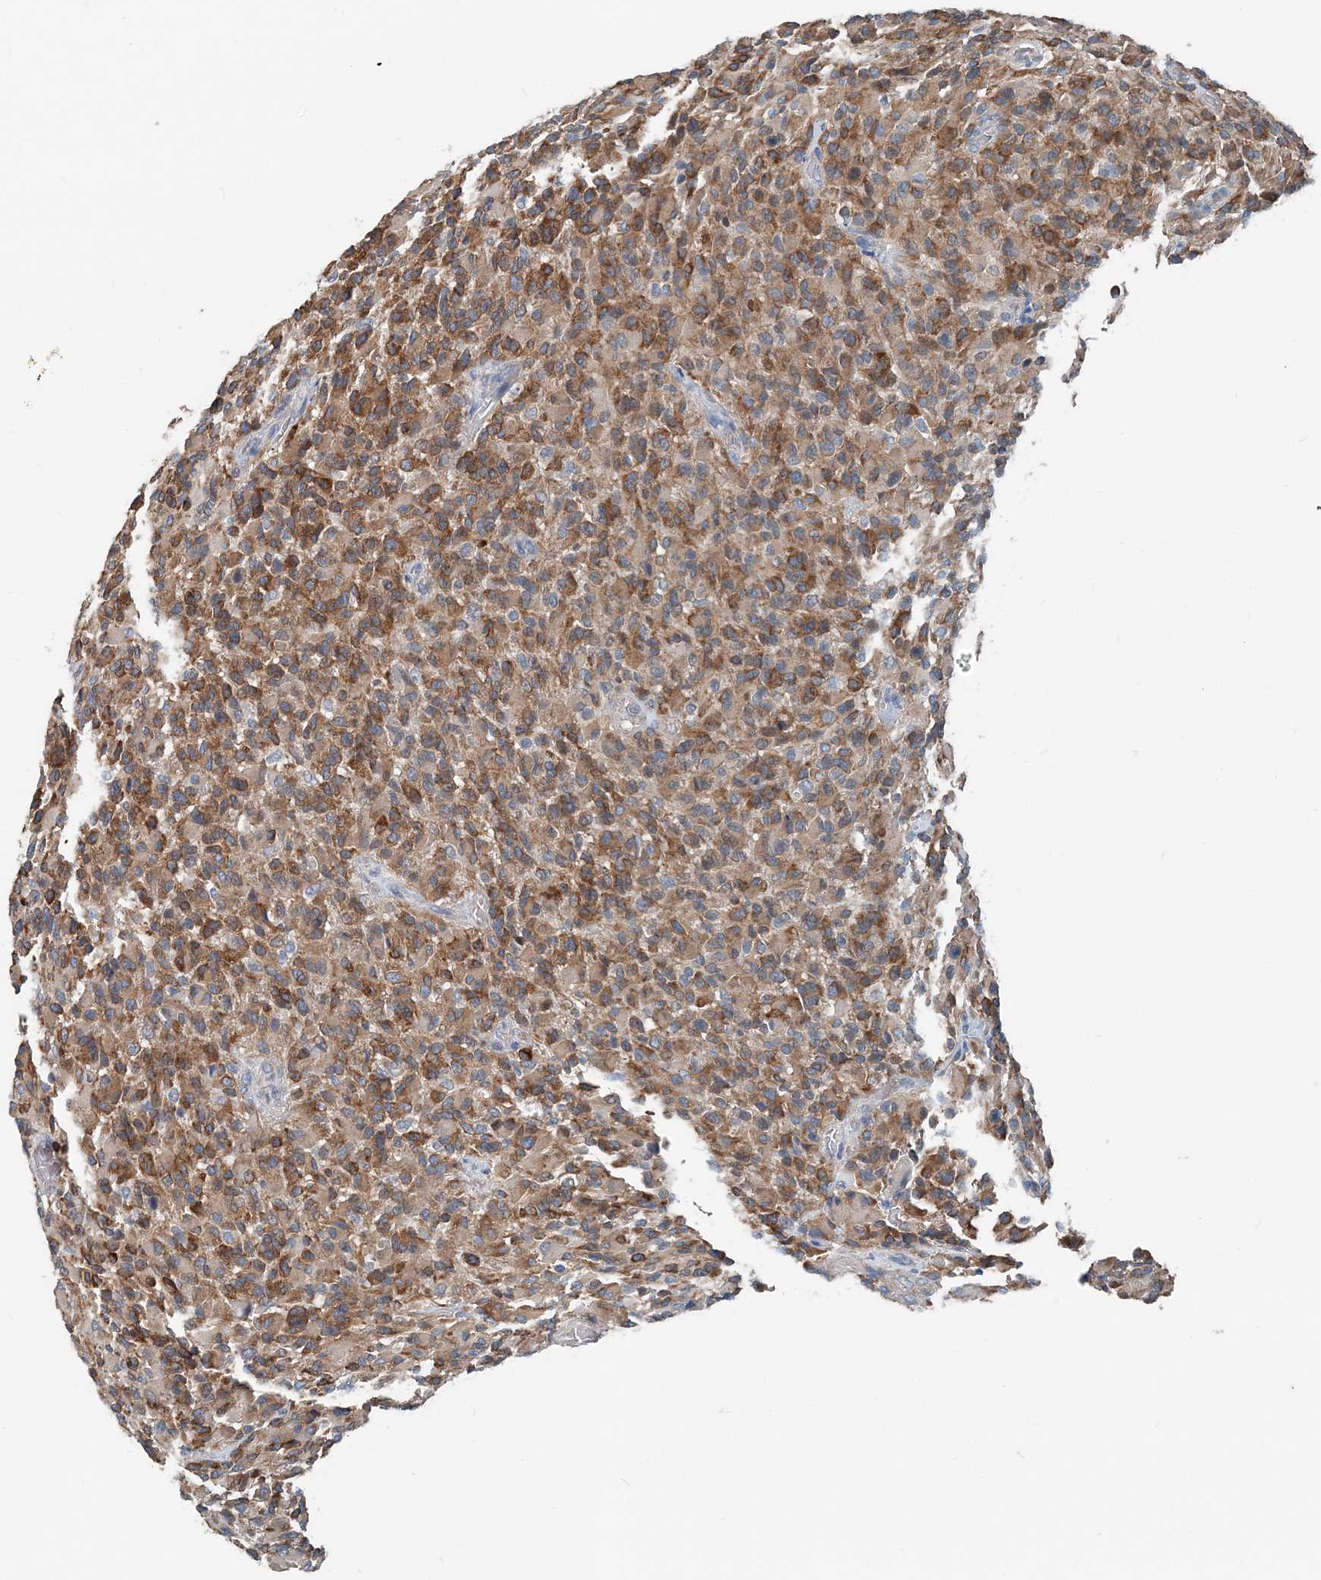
{"staining": {"intensity": "moderate", "quantity": ">75%", "location": "cytoplasmic/membranous"}, "tissue": "glioma", "cell_type": "Tumor cells", "image_type": "cancer", "snomed": [{"axis": "morphology", "description": "Glioma, malignant, High grade"}, {"axis": "topography", "description": "Brain"}], "caption": "Glioma was stained to show a protein in brown. There is medium levels of moderate cytoplasmic/membranous expression in about >75% of tumor cells. (DAB IHC with brightfield microscopy, high magnification).", "gene": "EEF1A2", "patient": {"sex": "male", "age": 71}}